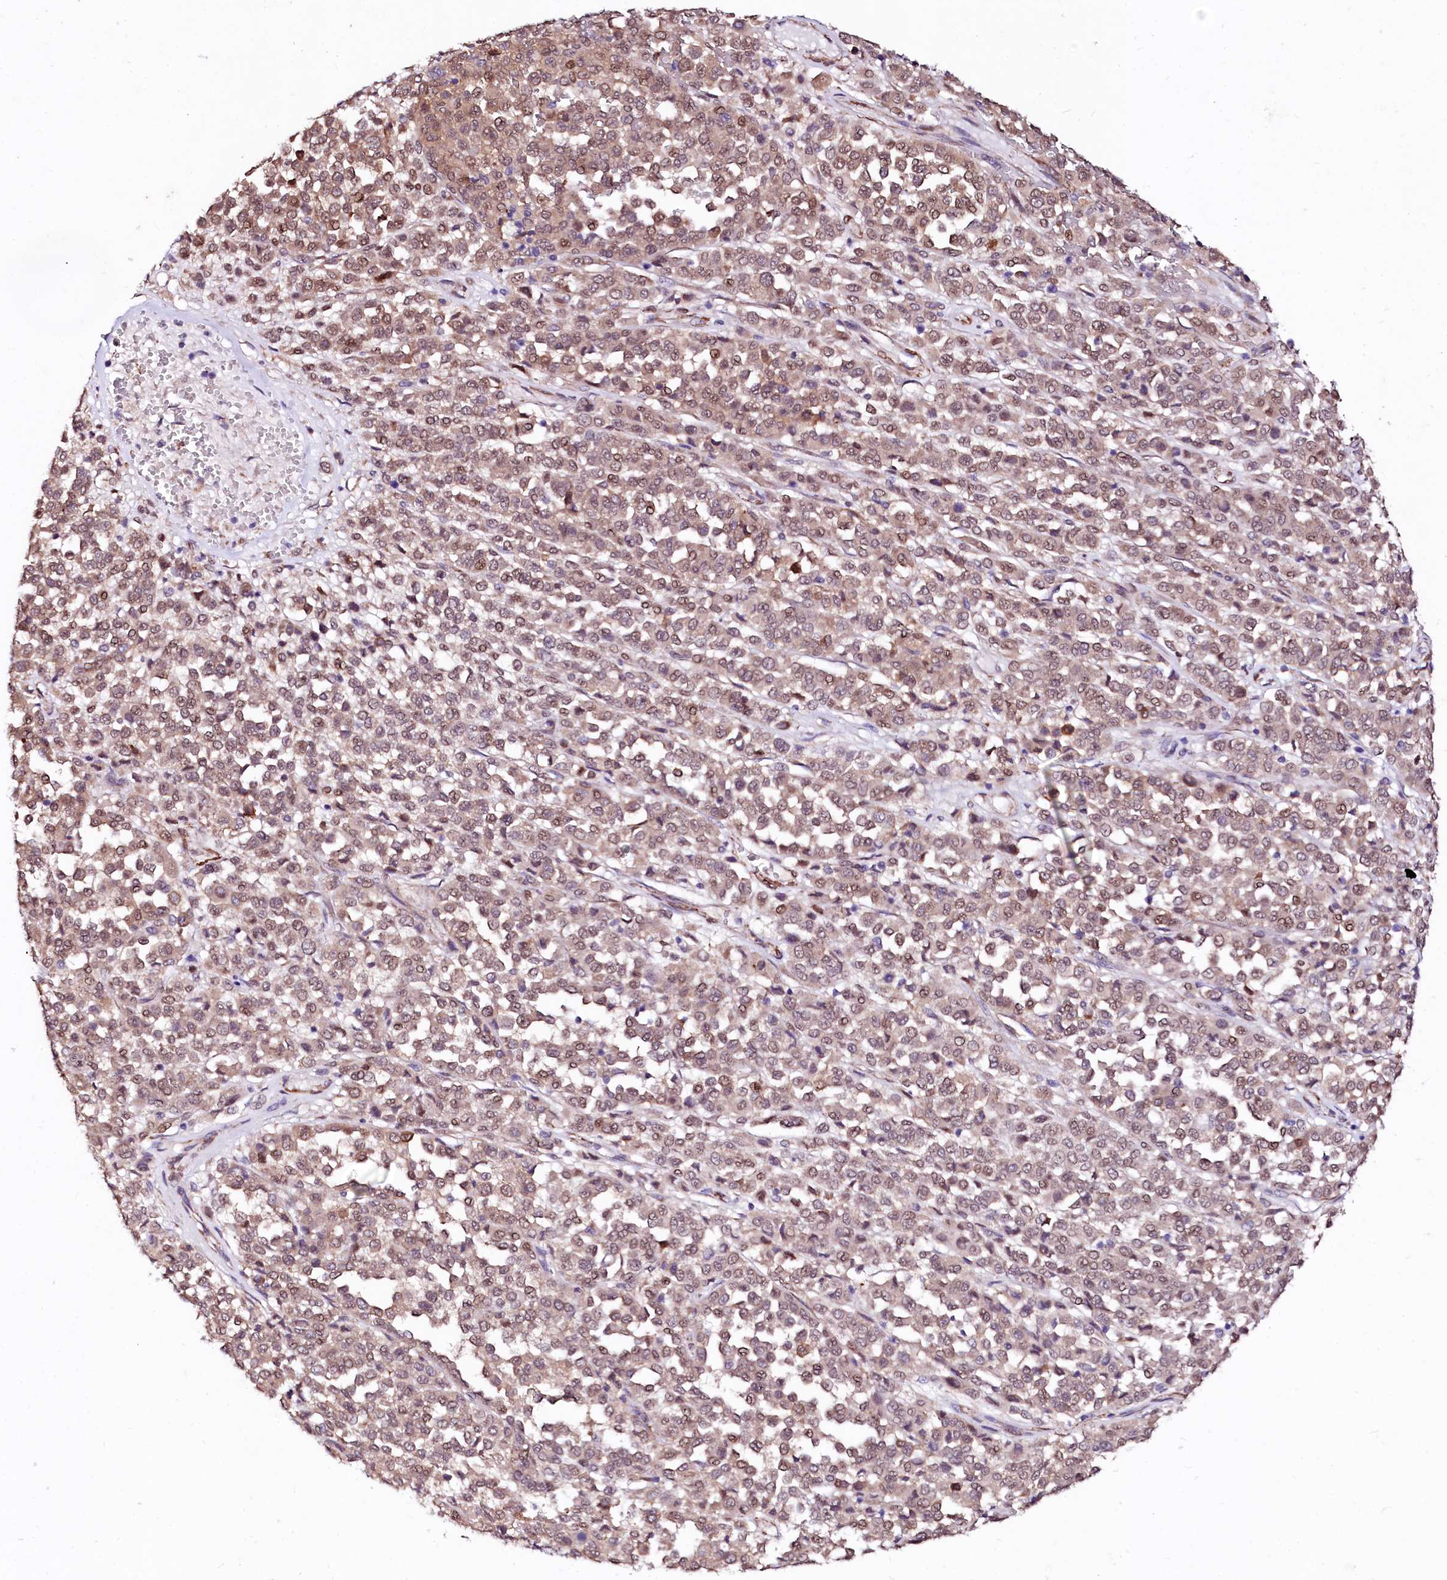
{"staining": {"intensity": "moderate", "quantity": ">75%", "location": "cytoplasmic/membranous,nuclear"}, "tissue": "melanoma", "cell_type": "Tumor cells", "image_type": "cancer", "snomed": [{"axis": "morphology", "description": "Malignant melanoma, Metastatic site"}, {"axis": "topography", "description": "Pancreas"}], "caption": "Immunohistochemical staining of human melanoma displays medium levels of moderate cytoplasmic/membranous and nuclear protein expression in about >75% of tumor cells.", "gene": "GPR176", "patient": {"sex": "female", "age": 30}}